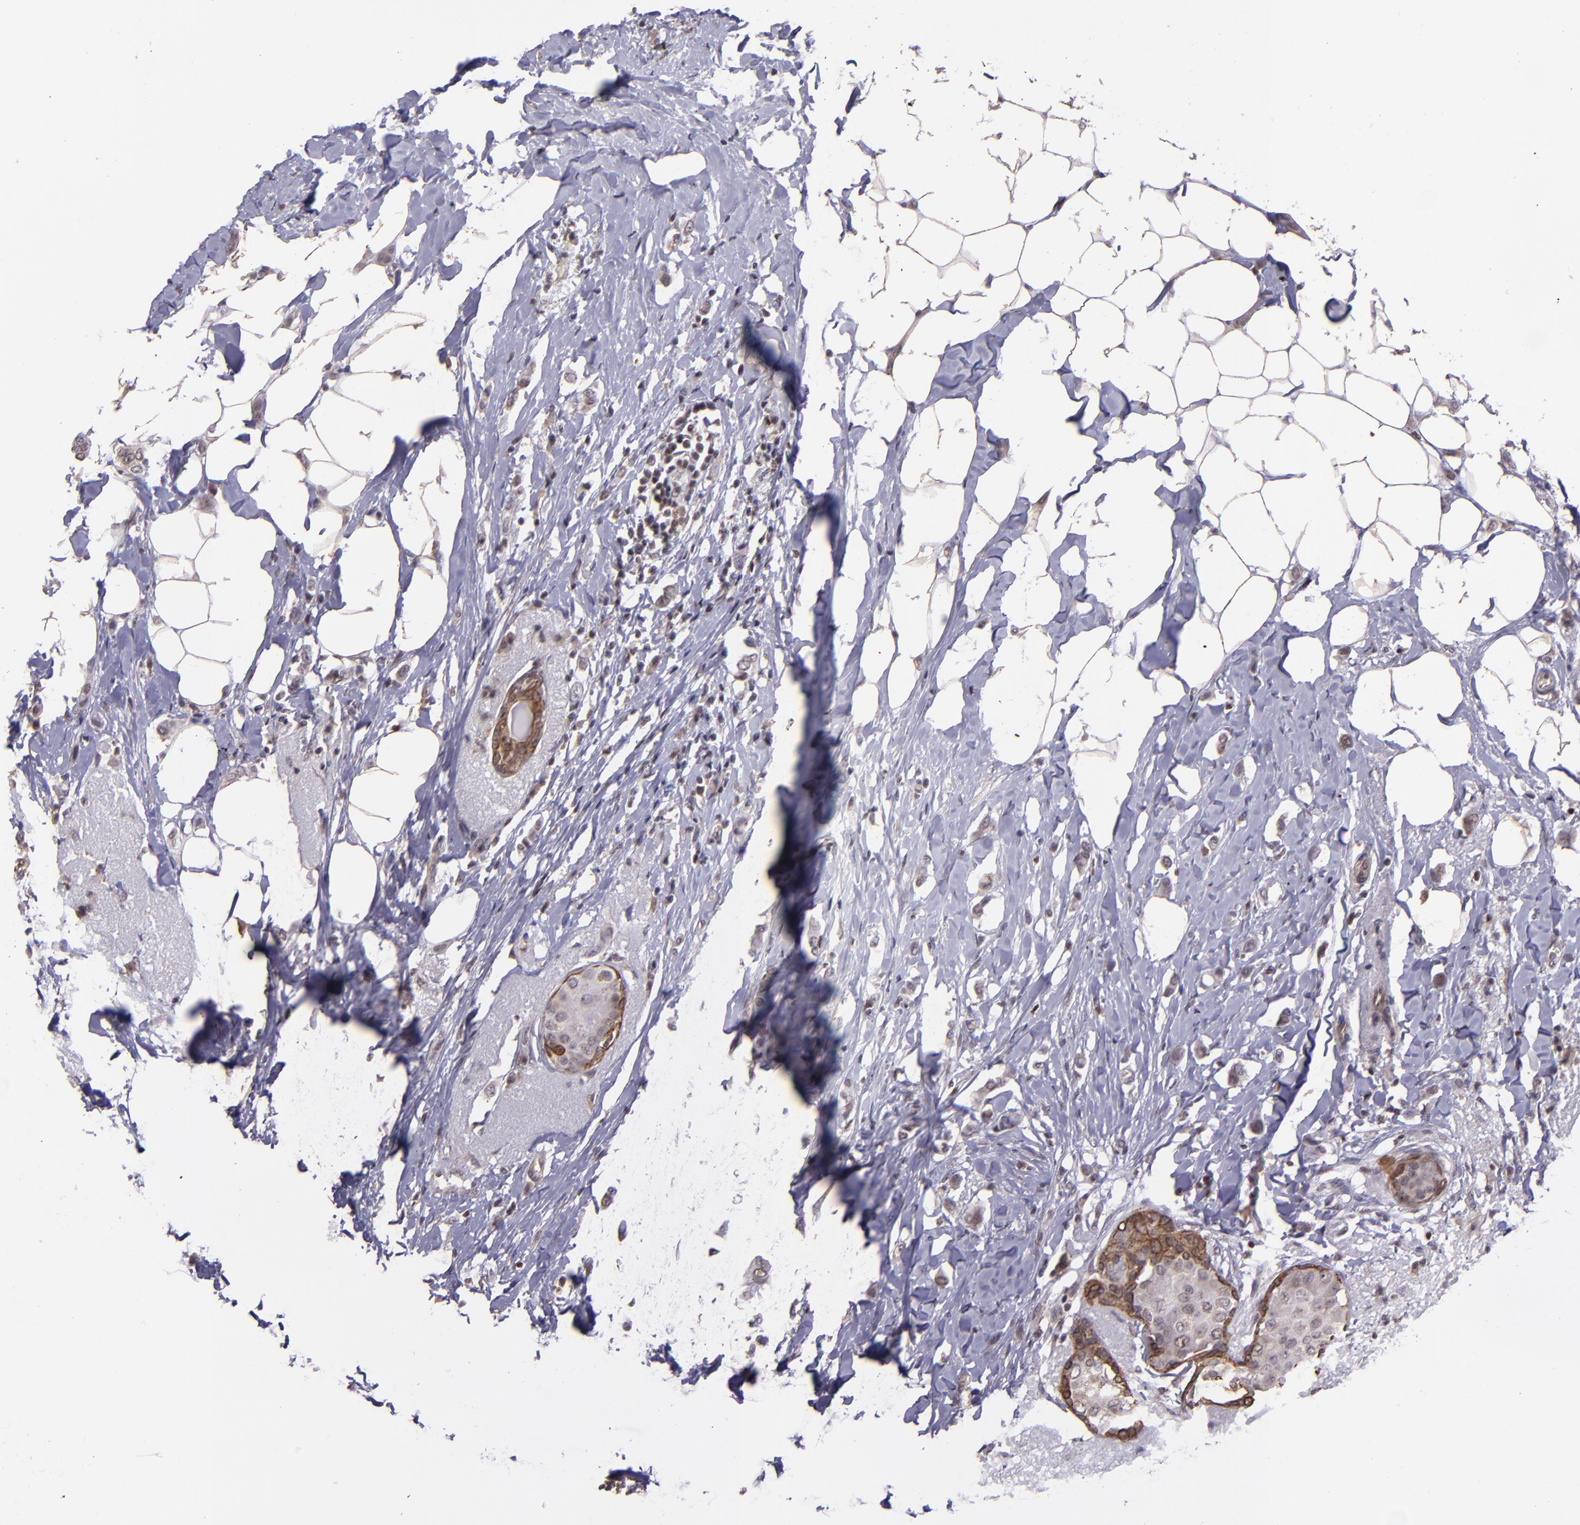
{"staining": {"intensity": "weak", "quantity": ">75%", "location": "cytoplasmic/membranous"}, "tissue": "breast cancer", "cell_type": "Tumor cells", "image_type": "cancer", "snomed": [{"axis": "morphology", "description": "Lobular carcinoma"}, {"axis": "topography", "description": "Breast"}], "caption": "Immunohistochemistry (IHC) (DAB (3,3'-diaminobenzidine)) staining of breast cancer displays weak cytoplasmic/membranous protein expression in about >75% of tumor cells. Immunohistochemistry (IHC) stains the protein of interest in brown and the nuclei are stained blue.", "gene": "ELF1", "patient": {"sex": "female", "age": 55}}